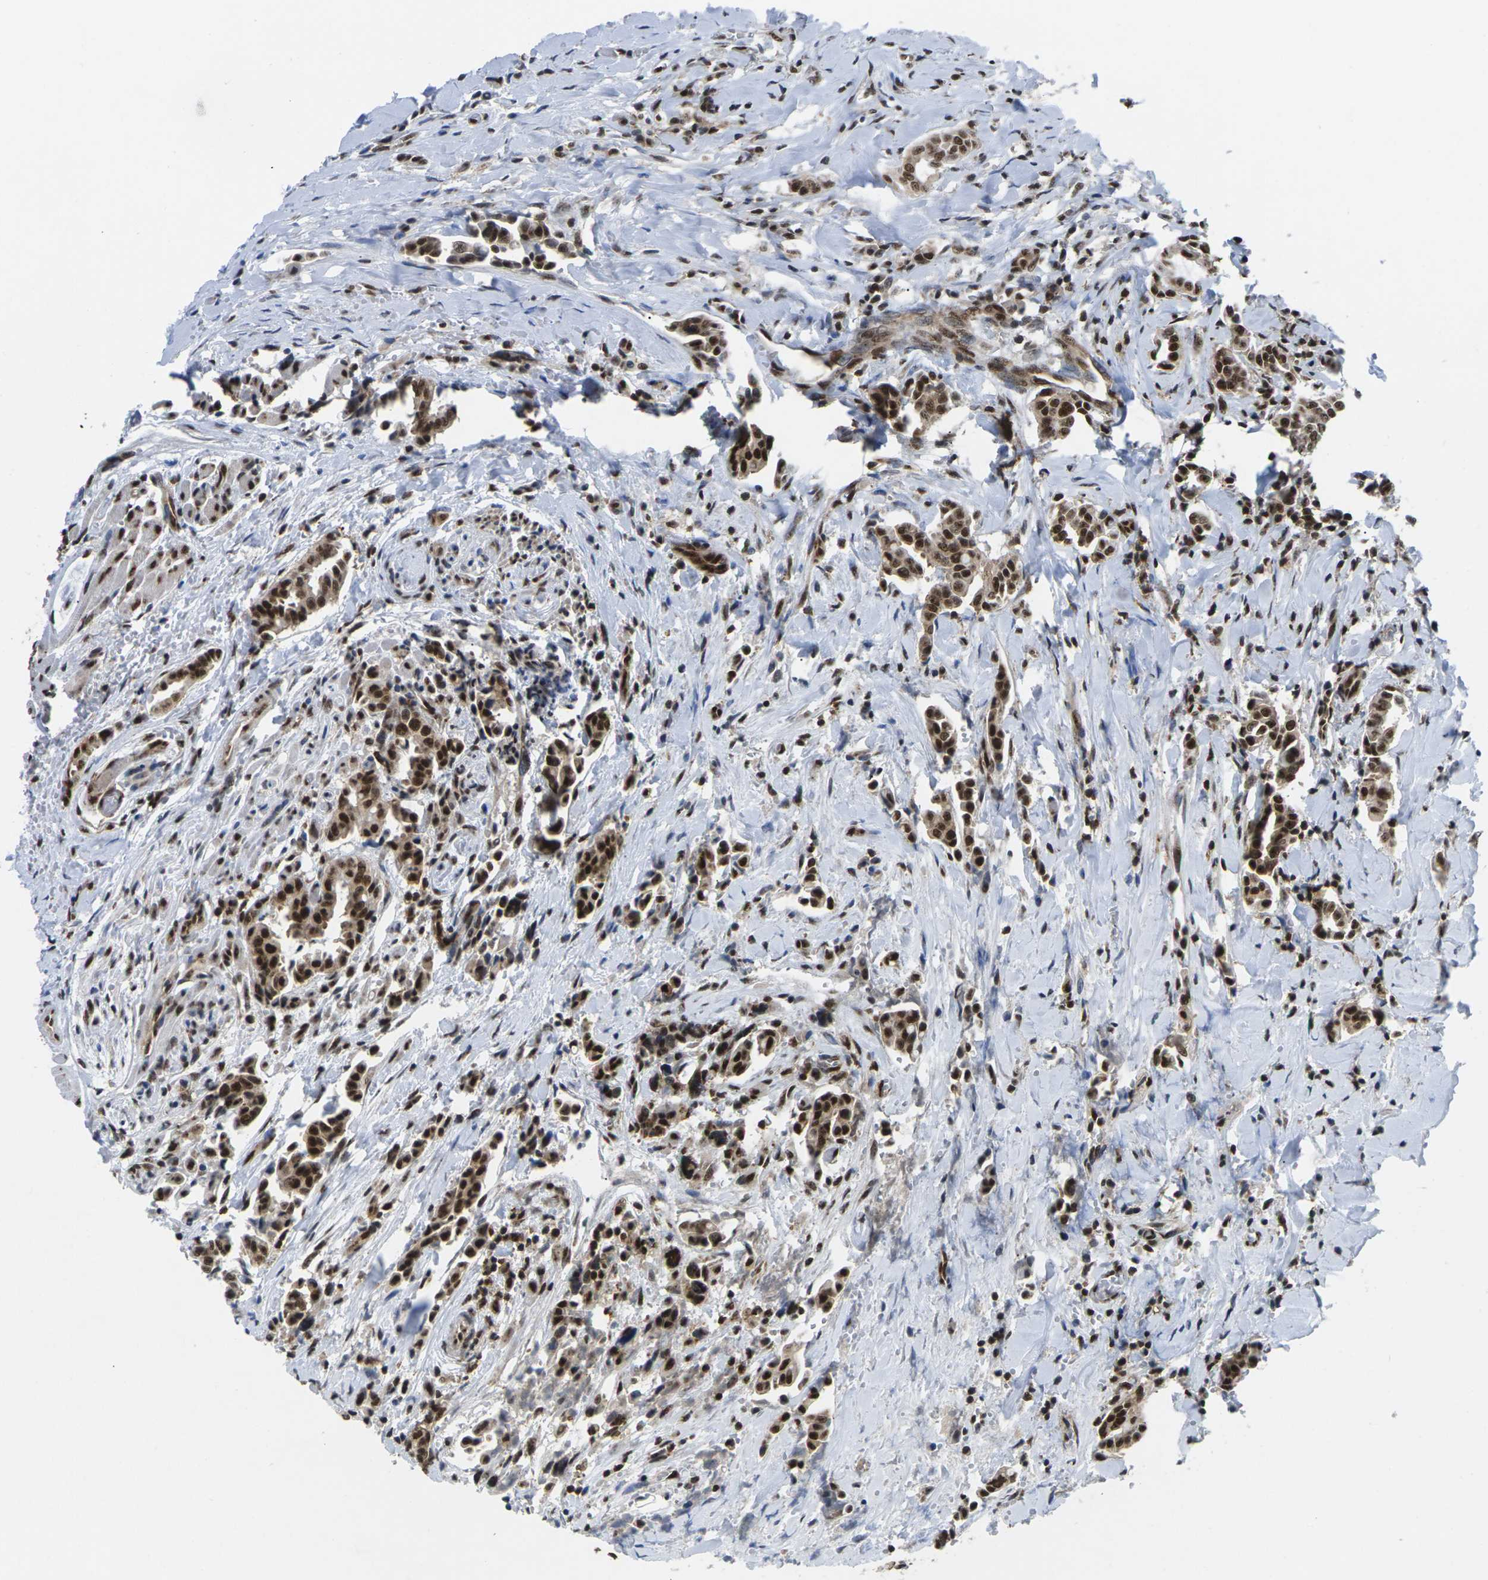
{"staining": {"intensity": "strong", "quantity": ">75%", "location": "nuclear"}, "tissue": "head and neck cancer", "cell_type": "Tumor cells", "image_type": "cancer", "snomed": [{"axis": "morphology", "description": "Squamous cell carcinoma, NOS"}, {"axis": "topography", "description": "Head-Neck"}], "caption": "A micrograph of head and neck squamous cell carcinoma stained for a protein exhibits strong nuclear brown staining in tumor cells.", "gene": "MAGOH", "patient": {"sex": "female", "age": 84}}